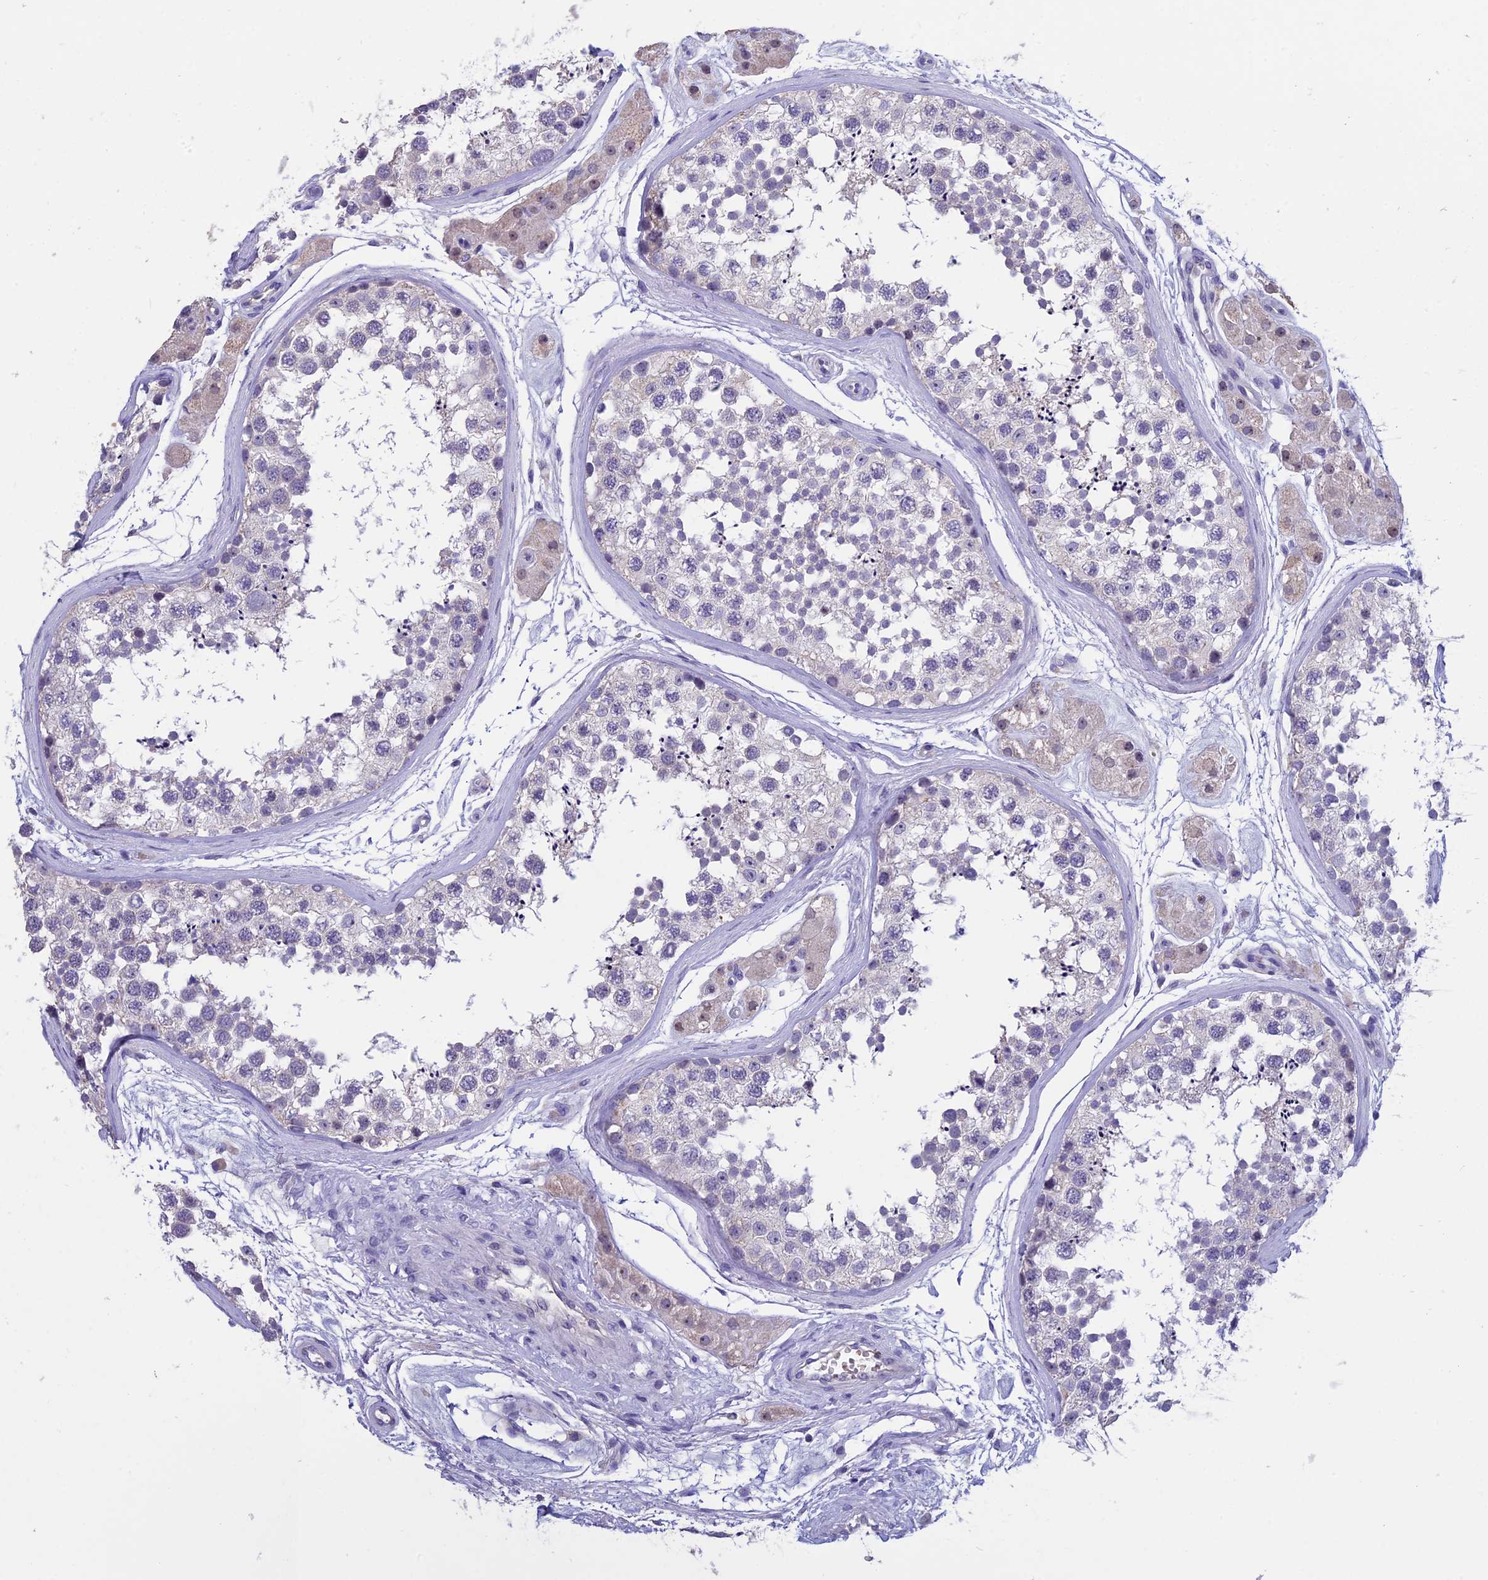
{"staining": {"intensity": "negative", "quantity": "none", "location": "none"}, "tissue": "testis", "cell_type": "Cells in seminiferous ducts", "image_type": "normal", "snomed": [{"axis": "morphology", "description": "Normal tissue, NOS"}, {"axis": "topography", "description": "Testis"}], "caption": "This is an immunohistochemistry histopathology image of benign testis. There is no positivity in cells in seminiferous ducts.", "gene": "KNOP1", "patient": {"sex": "male", "age": 56}}